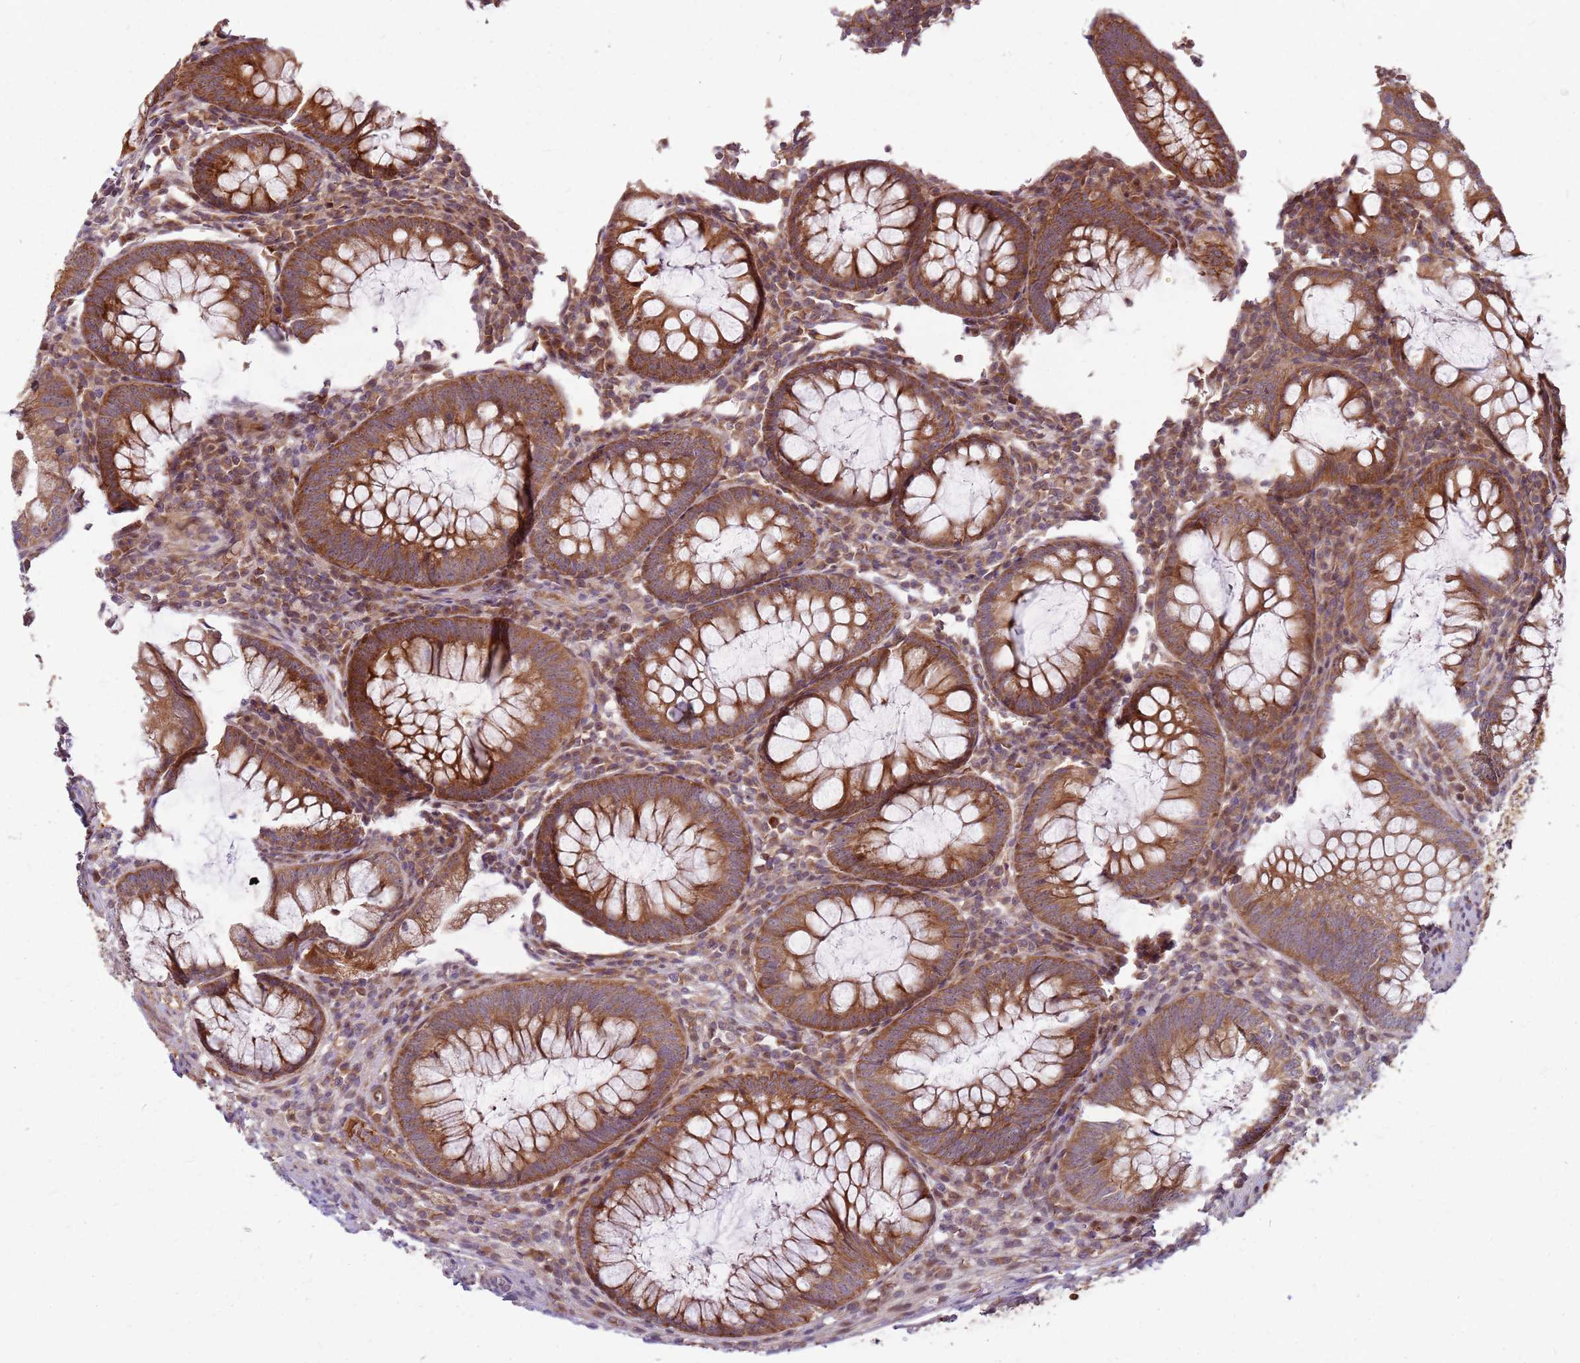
{"staining": {"intensity": "moderate", "quantity": ">75%", "location": "cytoplasmic/membranous"}, "tissue": "appendix", "cell_type": "Glandular cells", "image_type": "normal", "snomed": [{"axis": "morphology", "description": "Normal tissue, NOS"}, {"axis": "topography", "description": "Appendix"}], "caption": "An immunohistochemistry histopathology image of benign tissue is shown. Protein staining in brown highlights moderate cytoplasmic/membranous positivity in appendix within glandular cells. (Brightfield microscopy of DAB IHC at high magnification).", "gene": "CCDC159", "patient": {"sex": "male", "age": 83}}